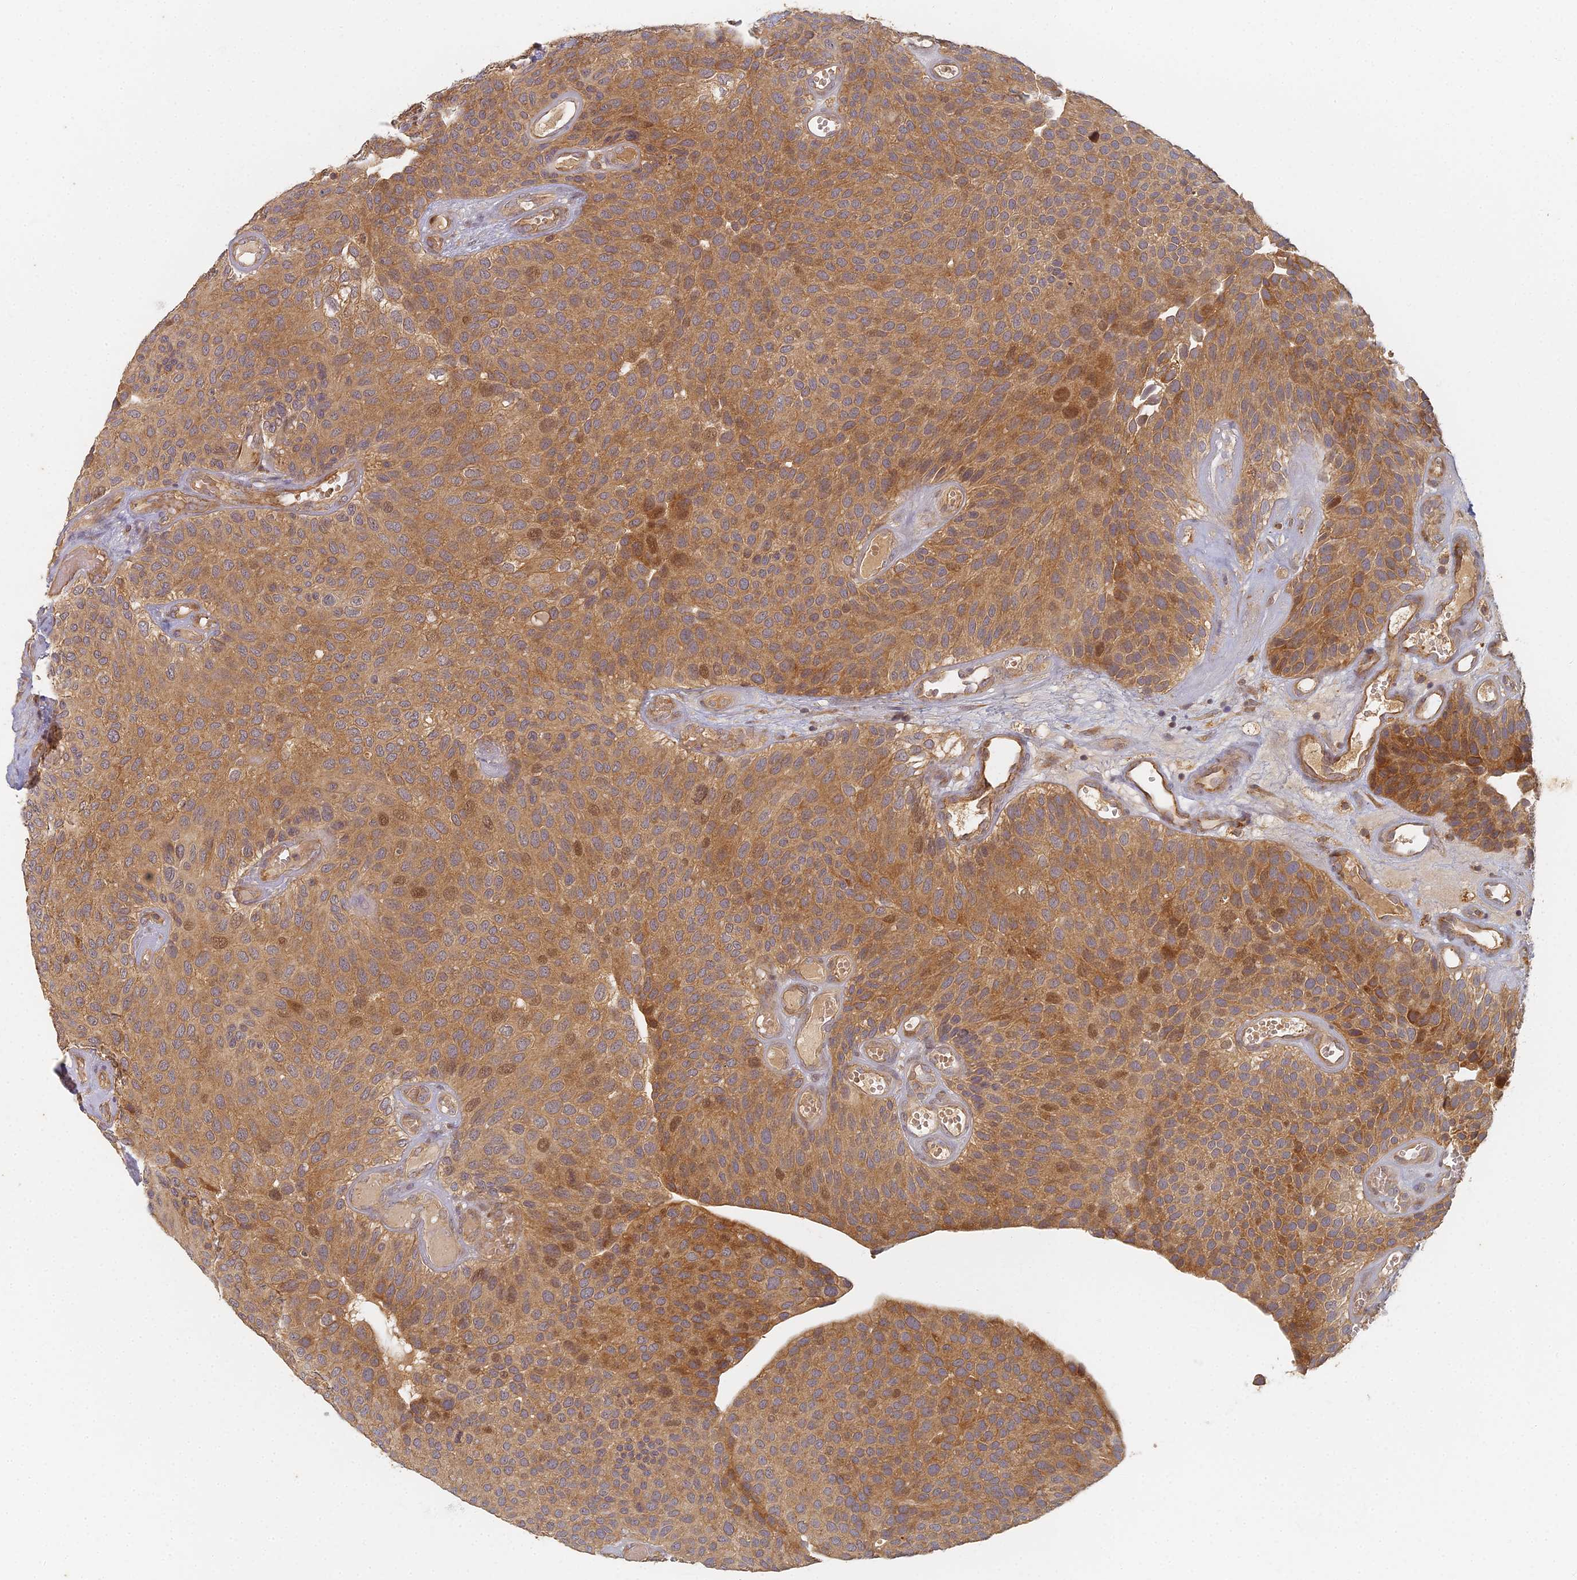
{"staining": {"intensity": "moderate", "quantity": ">75%", "location": "cytoplasmic/membranous,nuclear"}, "tissue": "urothelial cancer", "cell_type": "Tumor cells", "image_type": "cancer", "snomed": [{"axis": "morphology", "description": "Urothelial carcinoma, Low grade"}, {"axis": "topography", "description": "Urinary bladder"}], "caption": "High-magnification brightfield microscopy of urothelial cancer stained with DAB (3,3'-diaminobenzidine) (brown) and counterstained with hematoxylin (blue). tumor cells exhibit moderate cytoplasmic/membranous and nuclear positivity is identified in about>75% of cells.", "gene": "INO80D", "patient": {"sex": "male", "age": 89}}